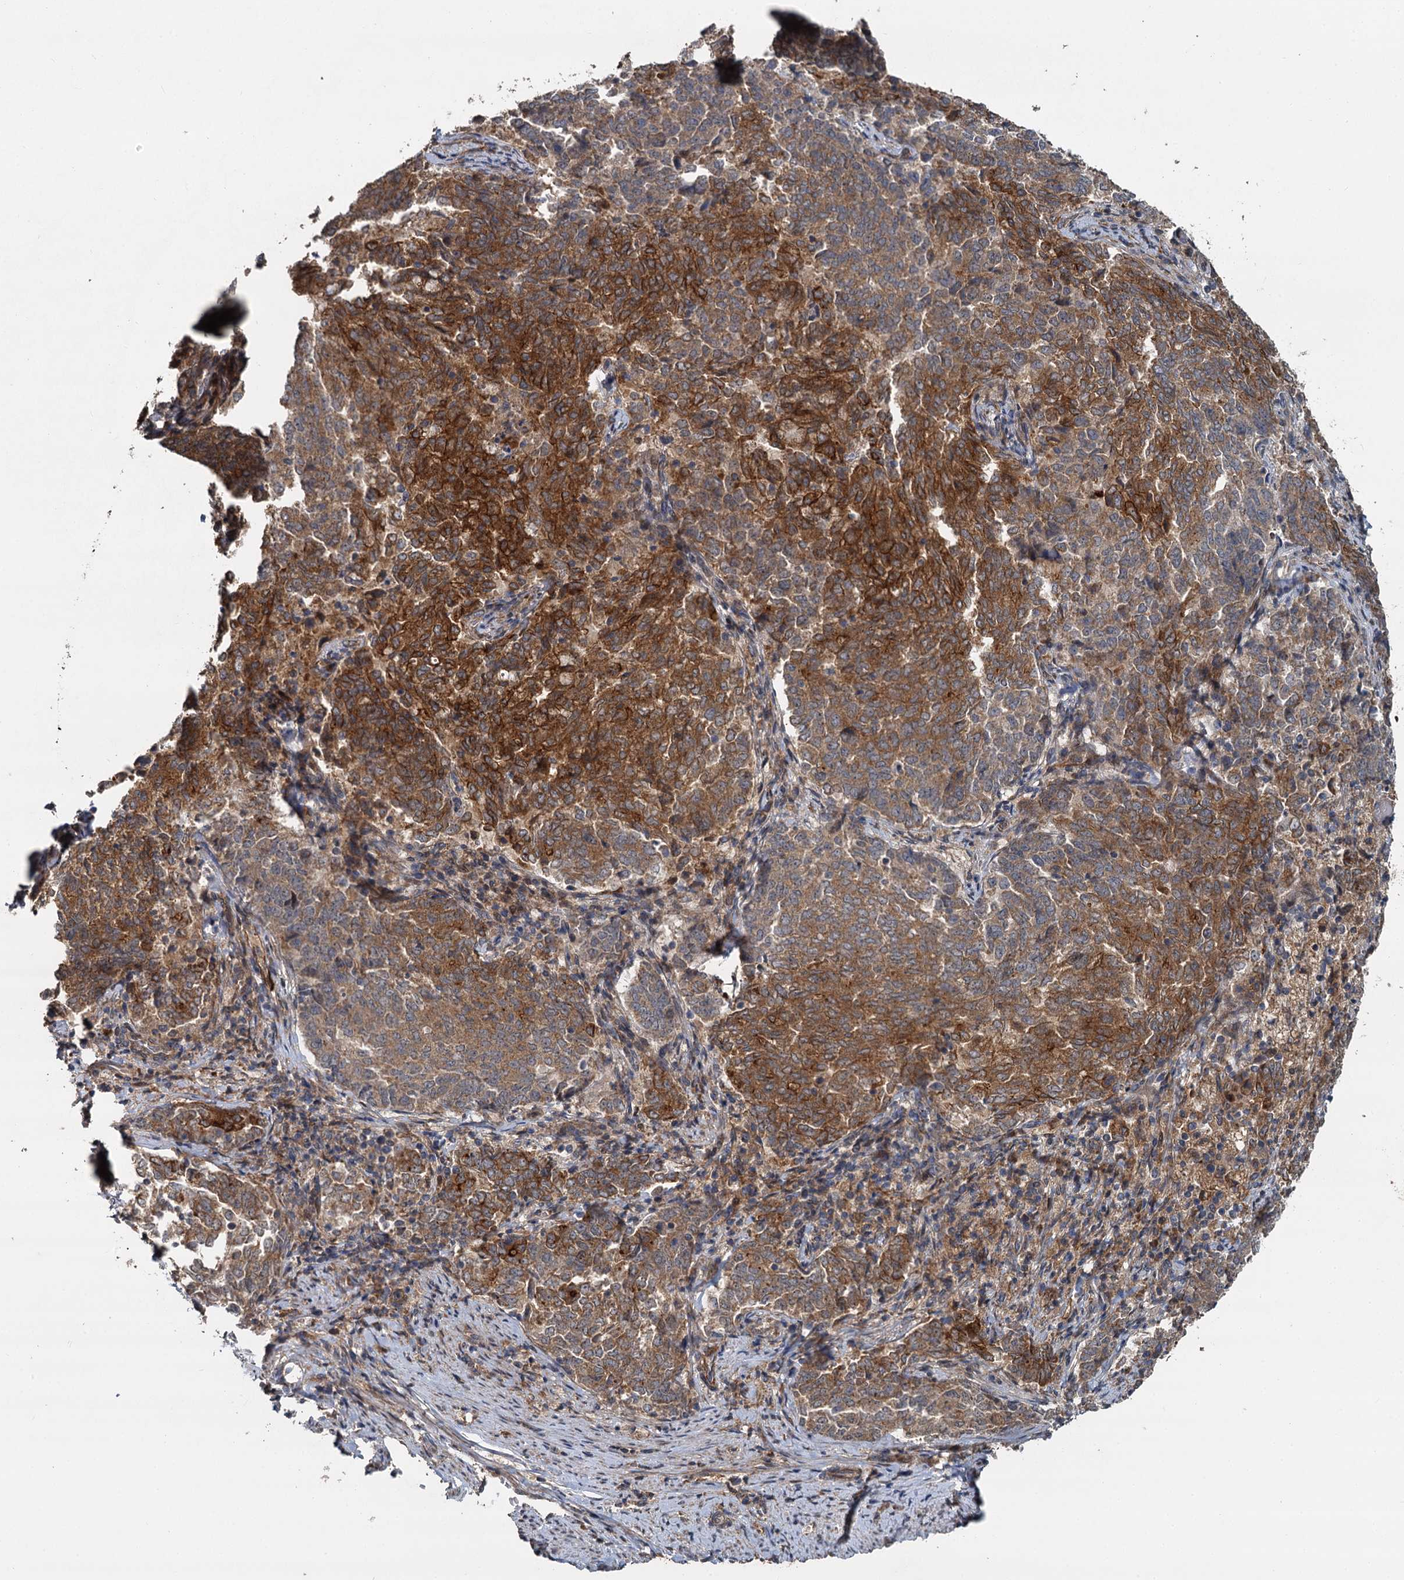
{"staining": {"intensity": "strong", "quantity": "25%-75%", "location": "cytoplasmic/membranous"}, "tissue": "endometrial cancer", "cell_type": "Tumor cells", "image_type": "cancer", "snomed": [{"axis": "morphology", "description": "Adenocarcinoma, NOS"}, {"axis": "topography", "description": "Endometrium"}], "caption": "Endometrial adenocarcinoma tissue demonstrates strong cytoplasmic/membranous positivity in approximately 25%-75% of tumor cells, visualized by immunohistochemistry.", "gene": "LRRK2", "patient": {"sex": "female", "age": 80}}